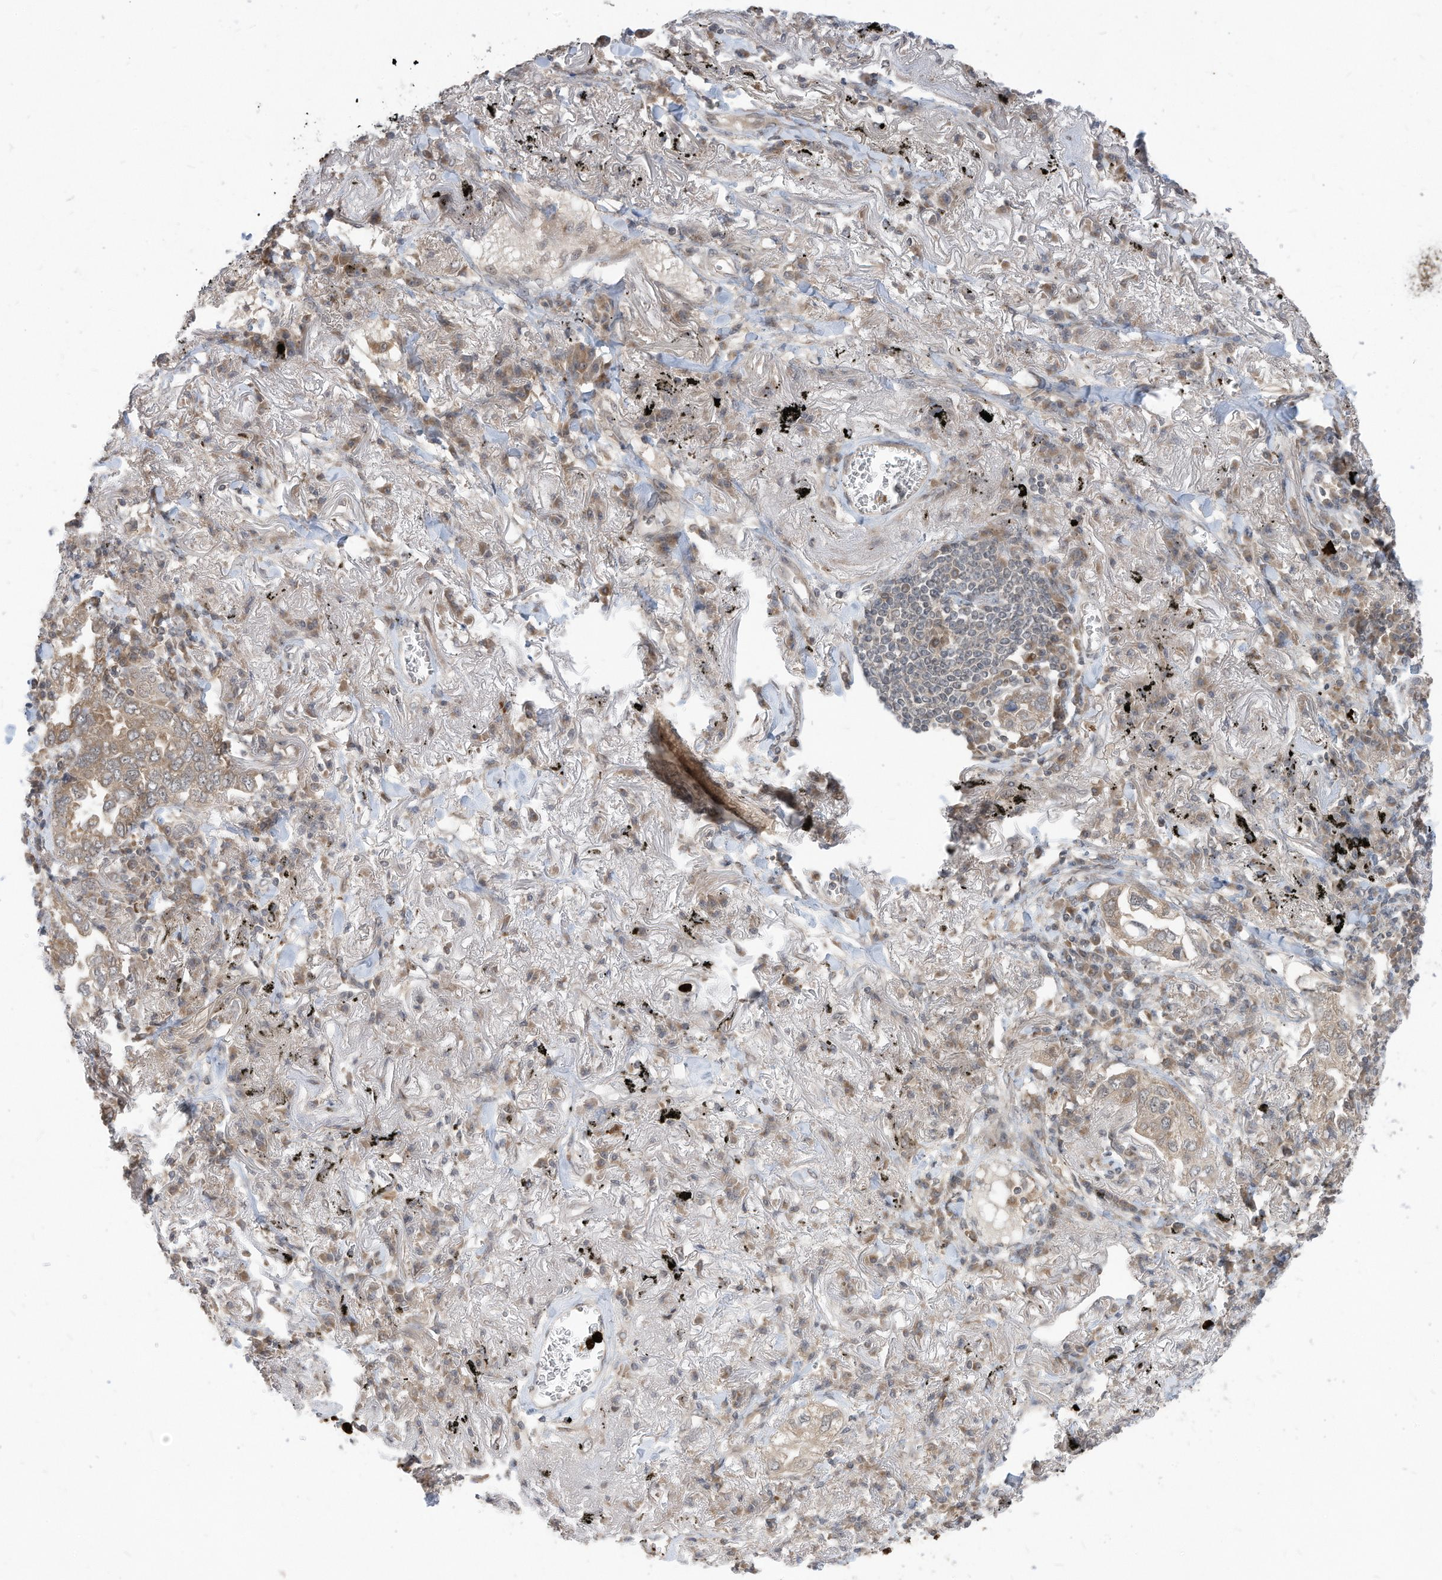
{"staining": {"intensity": "negative", "quantity": "none", "location": "none"}, "tissue": "lung cancer", "cell_type": "Tumor cells", "image_type": "cancer", "snomed": [{"axis": "morphology", "description": "Adenocarcinoma, NOS"}, {"axis": "topography", "description": "Lung"}], "caption": "A high-resolution histopathology image shows immunohistochemistry (IHC) staining of adenocarcinoma (lung), which demonstrates no significant expression in tumor cells. The staining was performed using DAB (3,3'-diaminobenzidine) to visualize the protein expression in brown, while the nuclei were stained in blue with hematoxylin (Magnification: 20x).", "gene": "CNKSR1", "patient": {"sex": "male", "age": 65}}